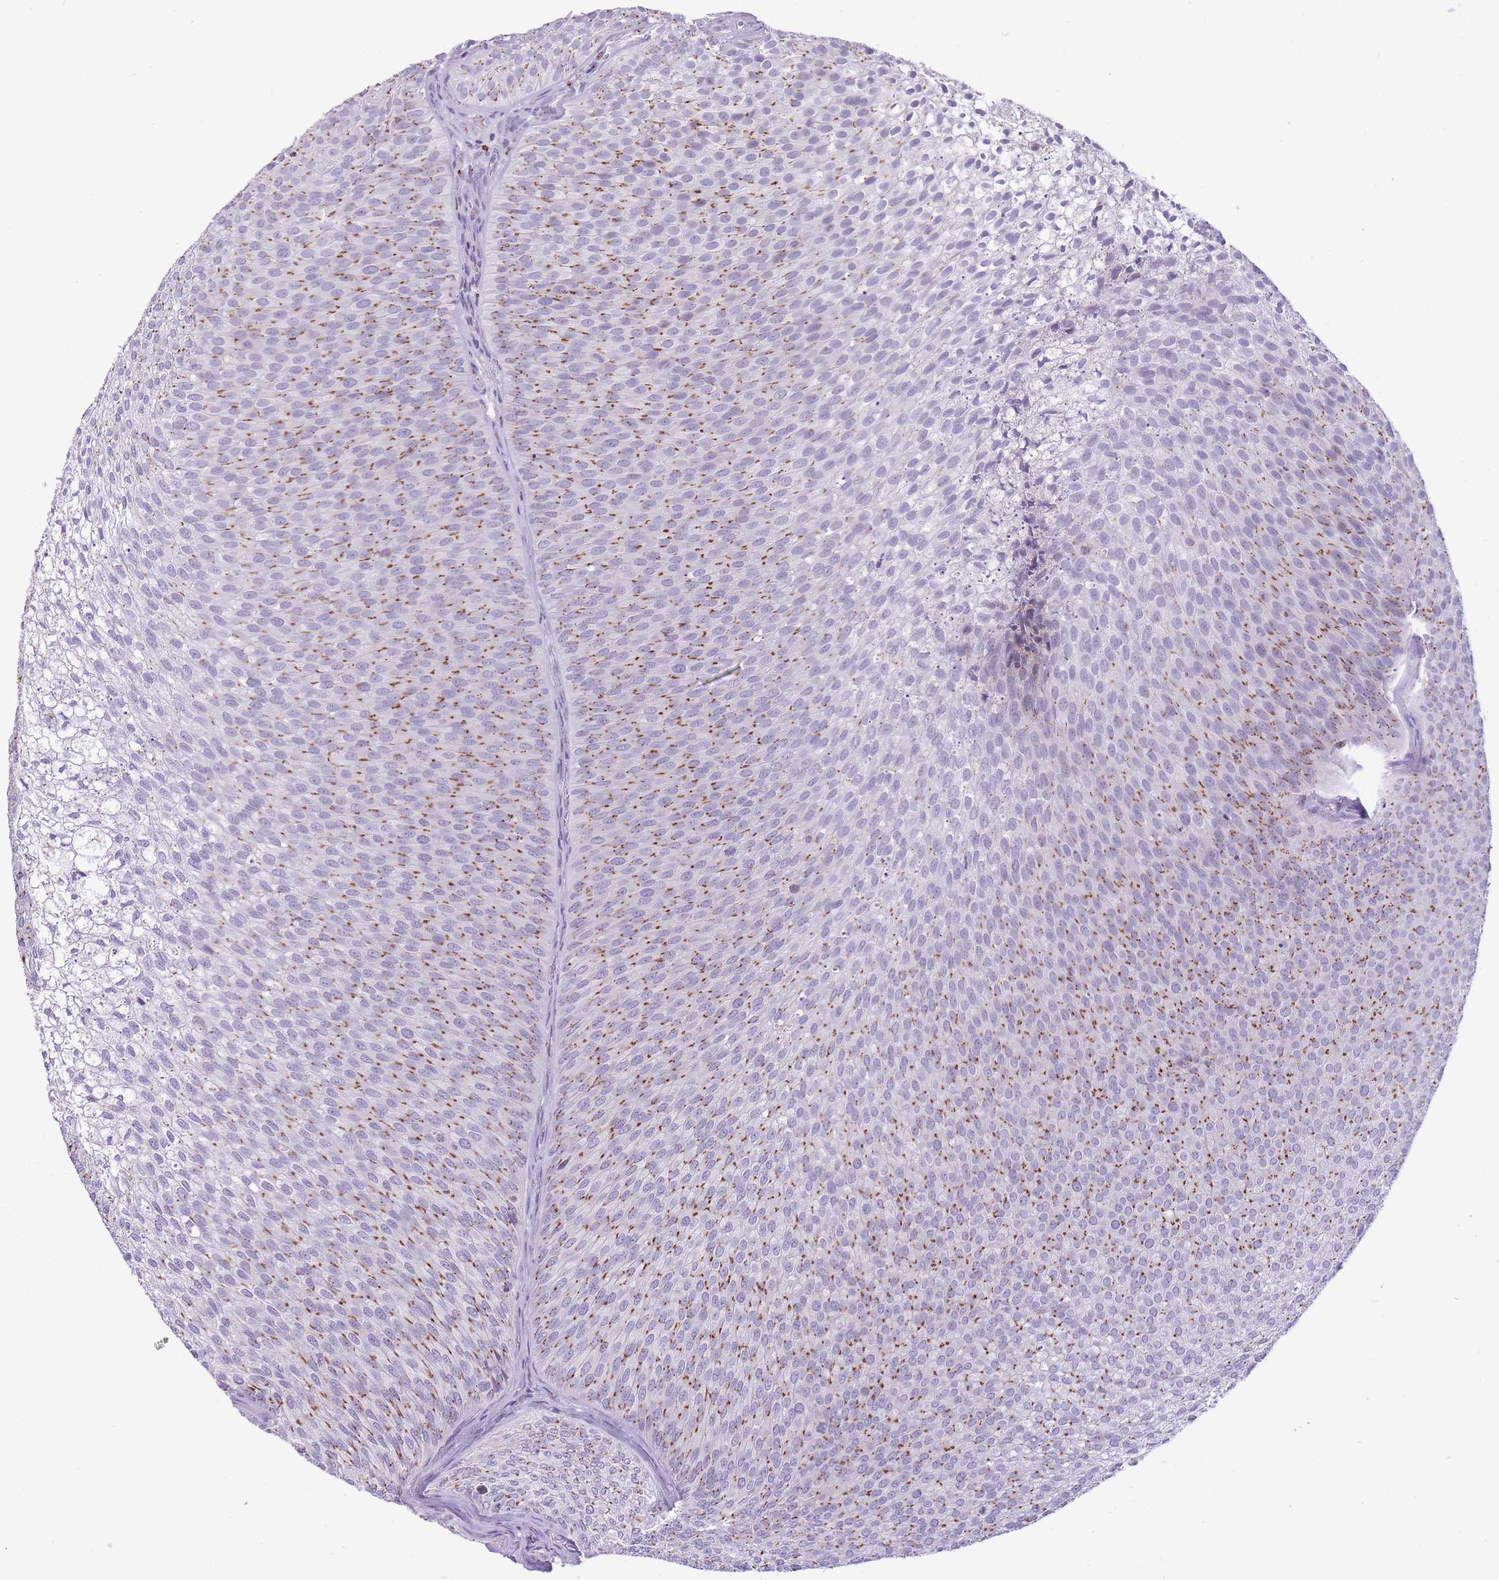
{"staining": {"intensity": "moderate", "quantity": ">75%", "location": "cytoplasmic/membranous"}, "tissue": "urothelial cancer", "cell_type": "Tumor cells", "image_type": "cancer", "snomed": [{"axis": "morphology", "description": "Urothelial carcinoma, Low grade"}, {"axis": "topography", "description": "Urinary bladder"}], "caption": "Protein staining demonstrates moderate cytoplasmic/membranous expression in approximately >75% of tumor cells in low-grade urothelial carcinoma. Immunohistochemistry stains the protein in brown and the nuclei are stained blue.", "gene": "B4GALT2", "patient": {"sex": "male", "age": 91}}